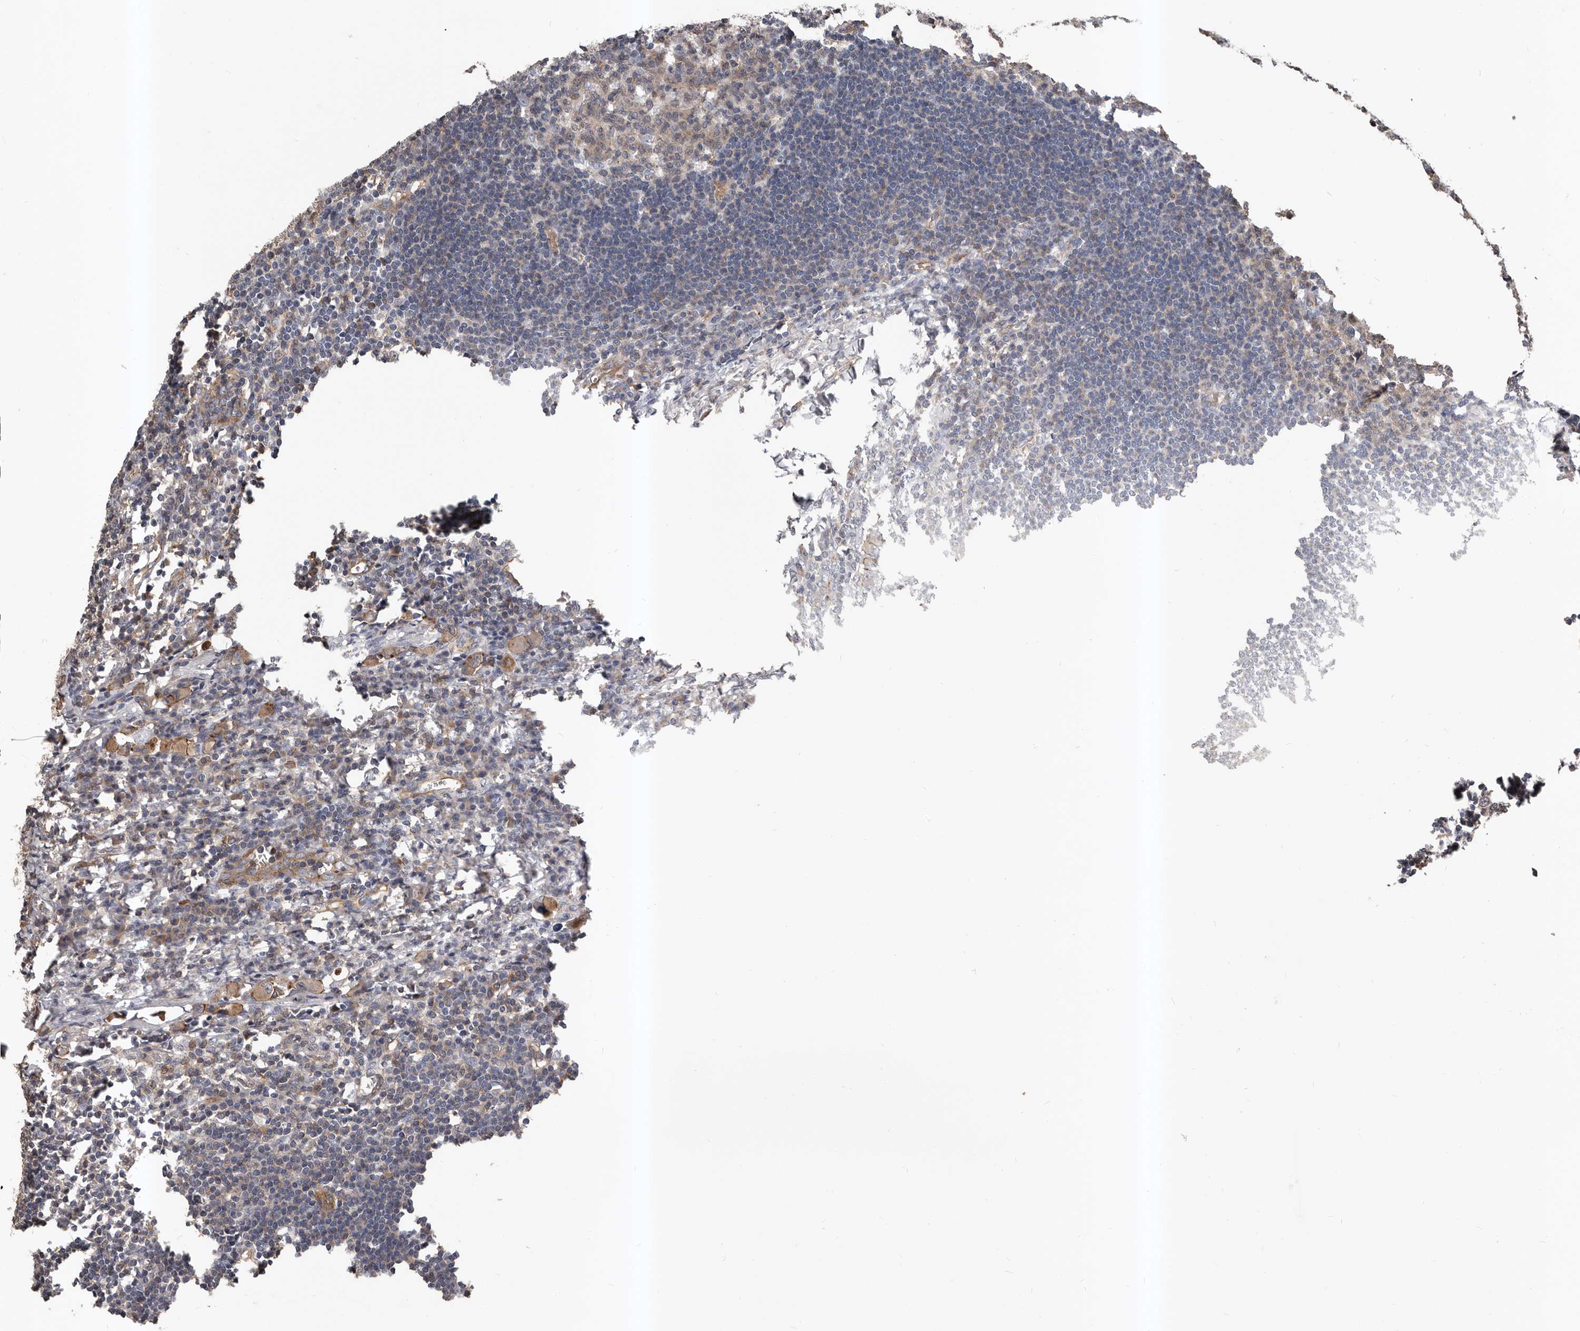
{"staining": {"intensity": "weak", "quantity": "25%-75%", "location": "cytoplasmic/membranous"}, "tissue": "lymph node", "cell_type": "Germinal center cells", "image_type": "normal", "snomed": [{"axis": "morphology", "description": "Normal tissue, NOS"}, {"axis": "morphology", "description": "Malignant melanoma, Metastatic site"}, {"axis": "topography", "description": "Lymph node"}], "caption": "Protein expression analysis of normal human lymph node reveals weak cytoplasmic/membranous staining in about 25%-75% of germinal center cells. (DAB (3,3'-diaminobenzidine) = brown stain, brightfield microscopy at high magnification).", "gene": "PNRC2", "patient": {"sex": "male", "age": 41}}